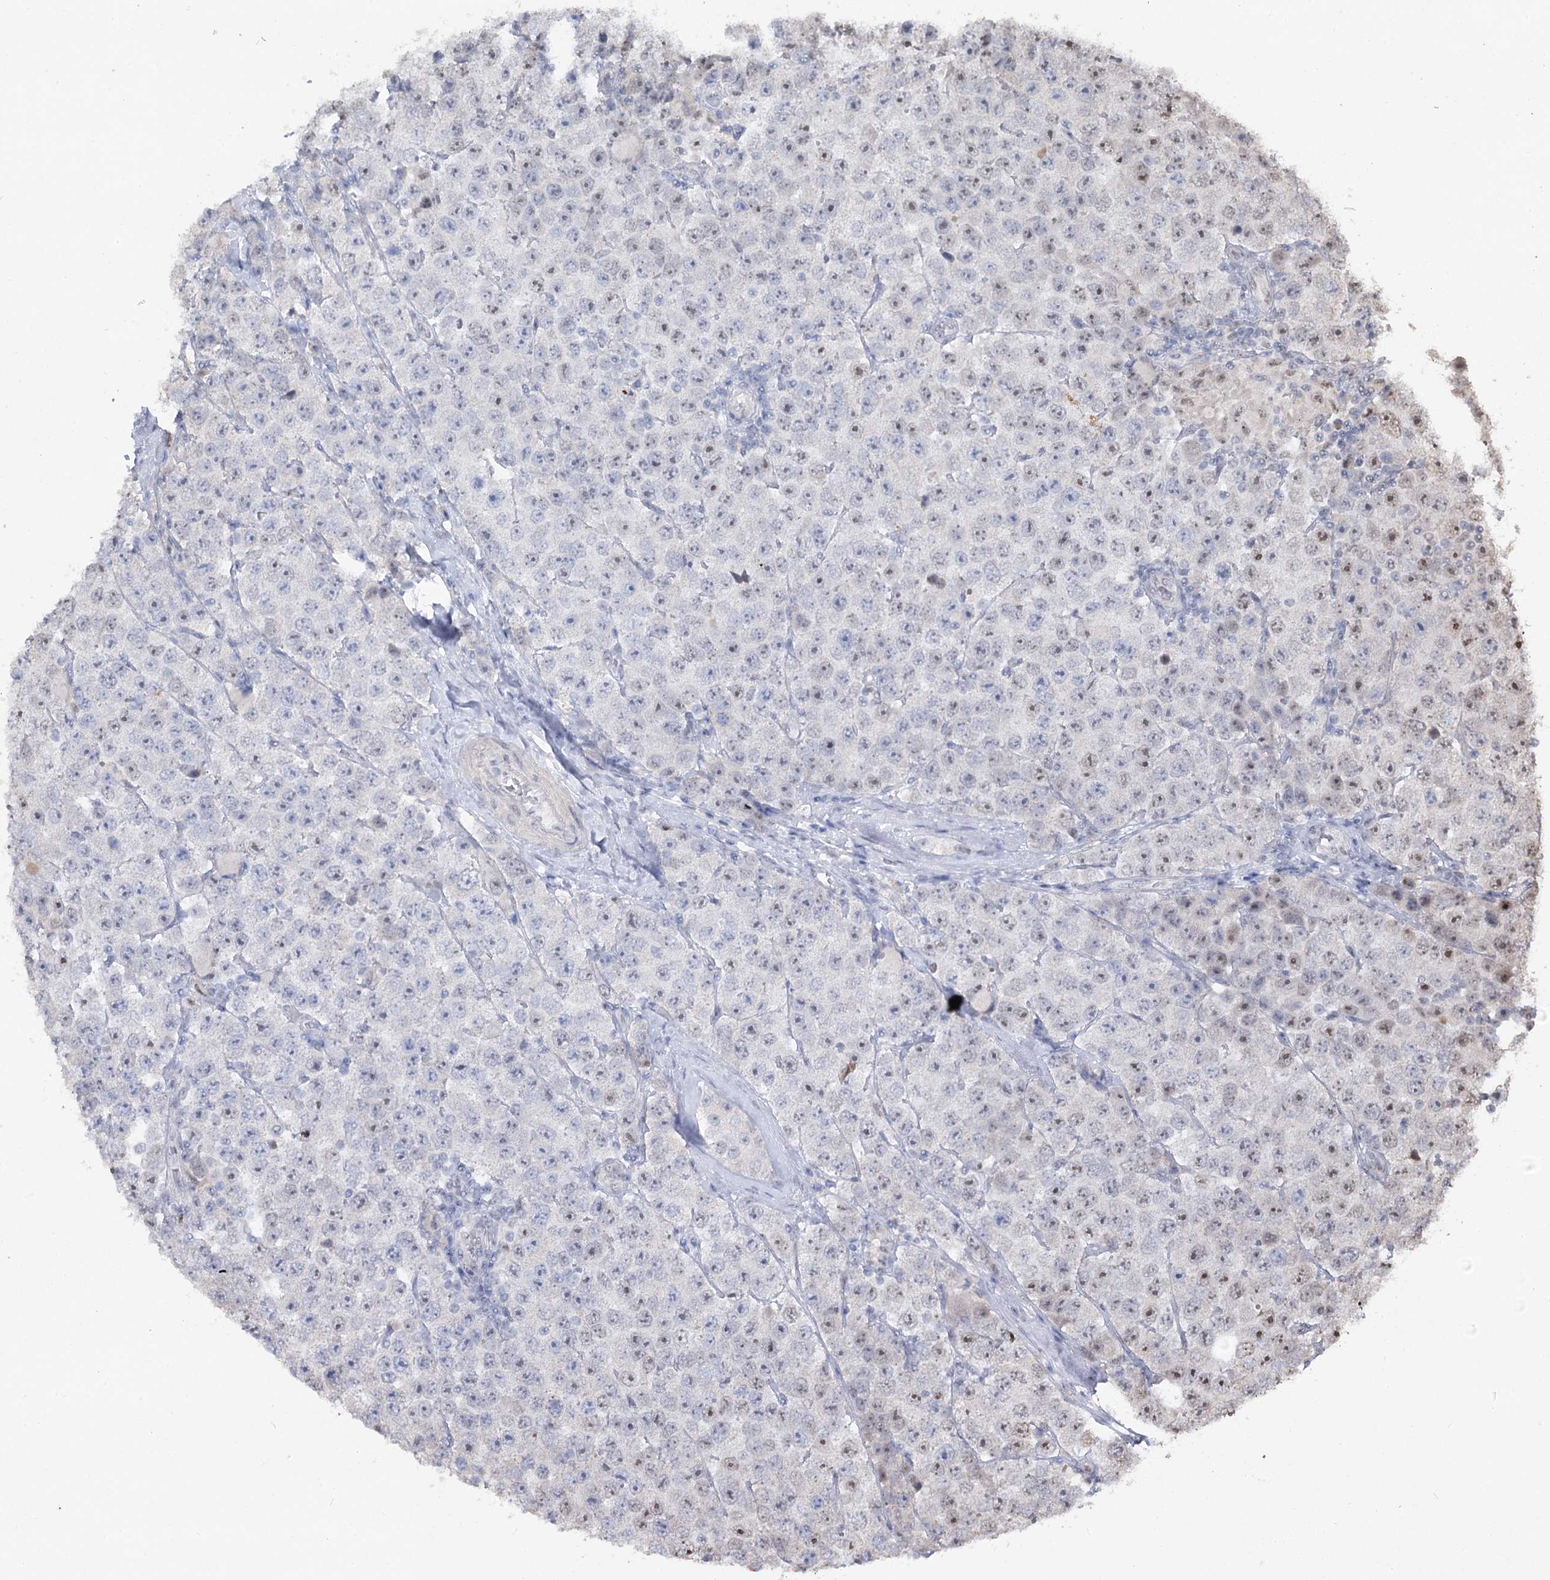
{"staining": {"intensity": "weak", "quantity": "<25%", "location": "nuclear"}, "tissue": "testis cancer", "cell_type": "Tumor cells", "image_type": "cancer", "snomed": [{"axis": "morphology", "description": "Seminoma, NOS"}, {"axis": "topography", "description": "Testis"}], "caption": "Immunohistochemical staining of testis cancer (seminoma) exhibits no significant expression in tumor cells. (Stains: DAB (3,3'-diaminobenzidine) IHC with hematoxylin counter stain, Microscopy: brightfield microscopy at high magnification).", "gene": "RUFY4", "patient": {"sex": "male", "age": 28}}